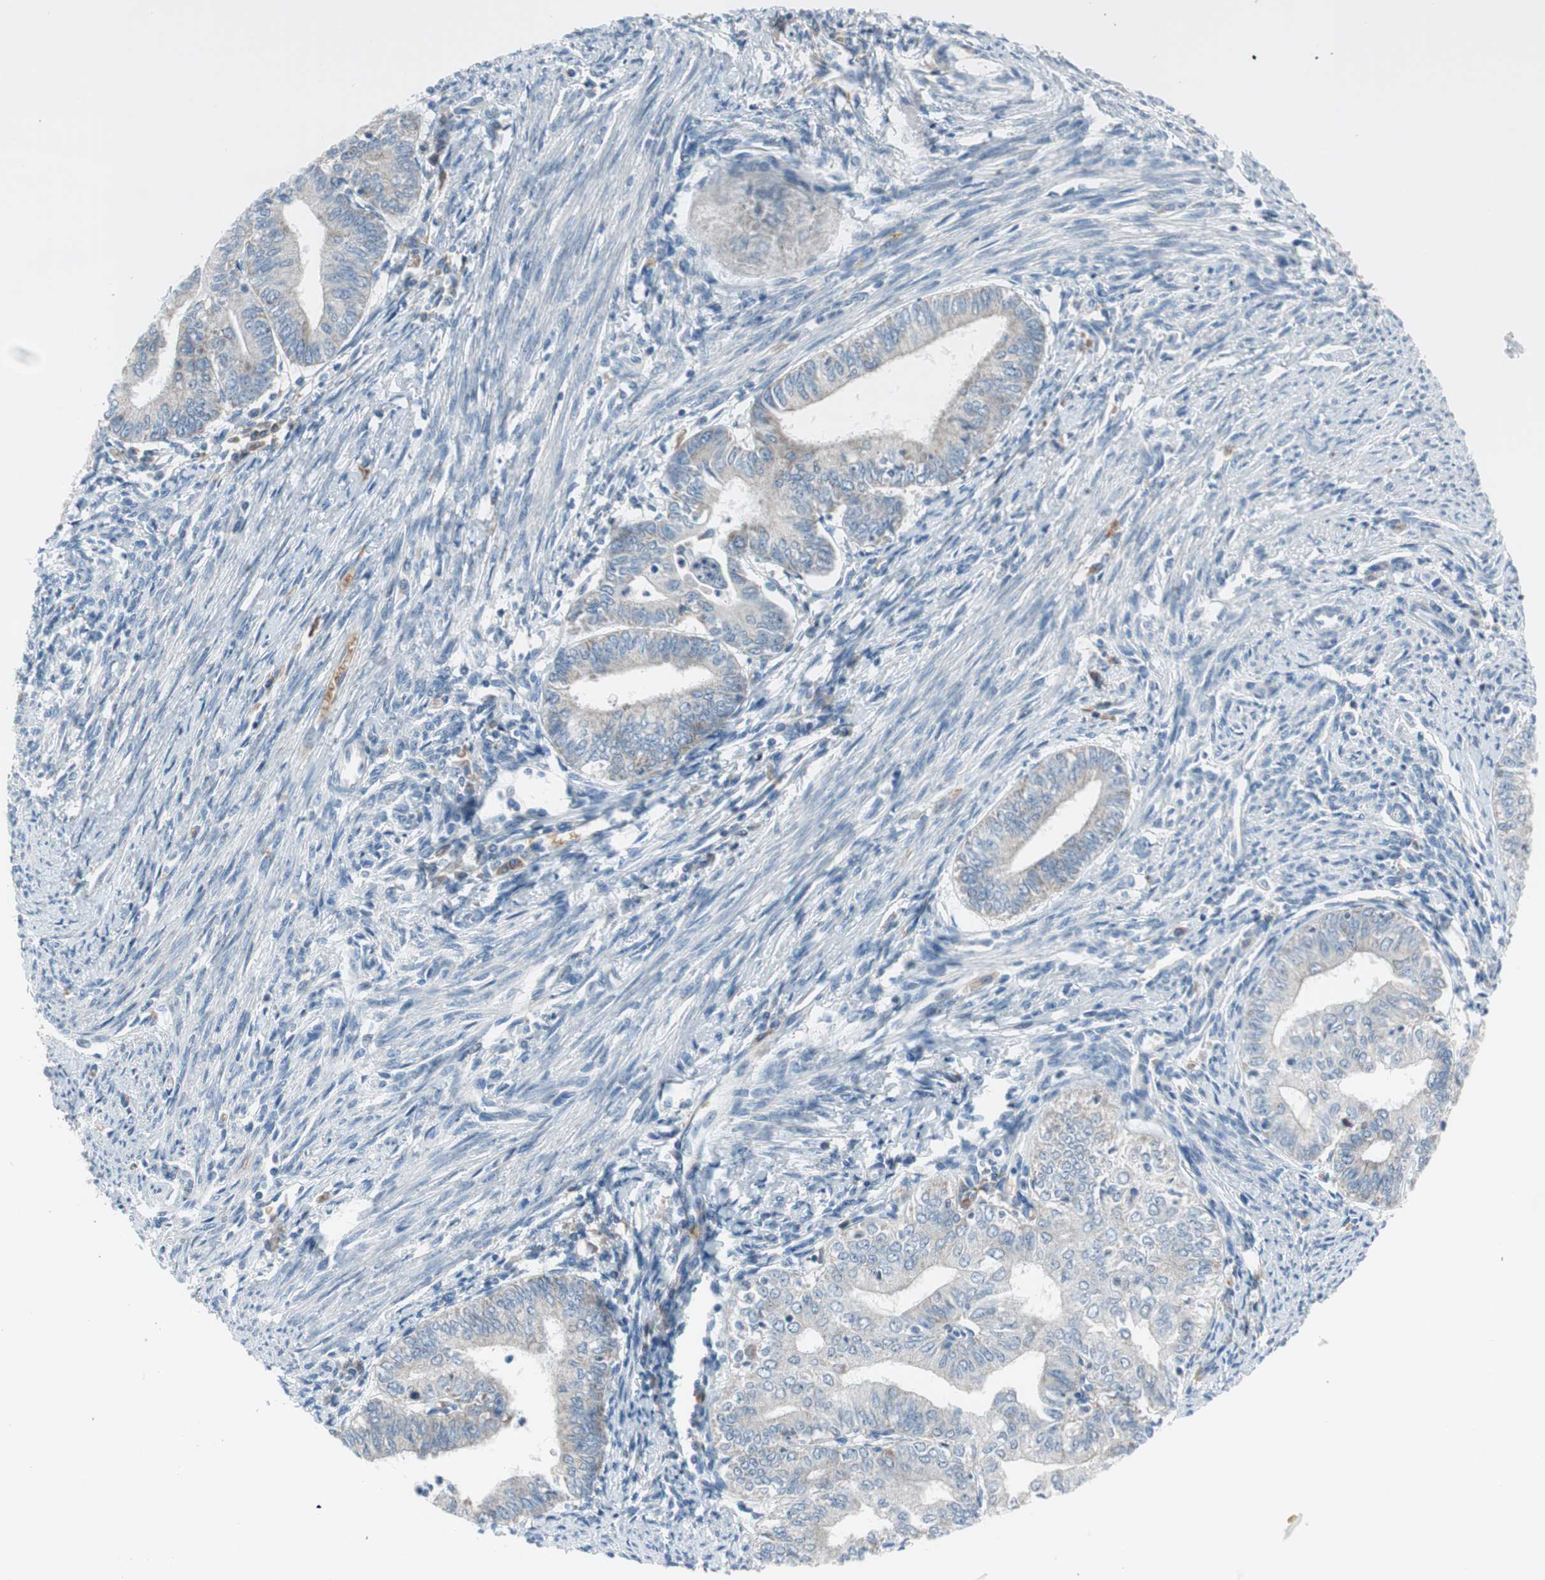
{"staining": {"intensity": "negative", "quantity": "none", "location": "none"}, "tissue": "endometrial cancer", "cell_type": "Tumor cells", "image_type": "cancer", "snomed": [{"axis": "morphology", "description": "Adenocarcinoma, NOS"}, {"axis": "topography", "description": "Endometrium"}], "caption": "This histopathology image is of endometrial cancer (adenocarcinoma) stained with immunohistochemistry to label a protein in brown with the nuclei are counter-stained blue. There is no staining in tumor cells.", "gene": "GYPC", "patient": {"sex": "female", "age": 66}}